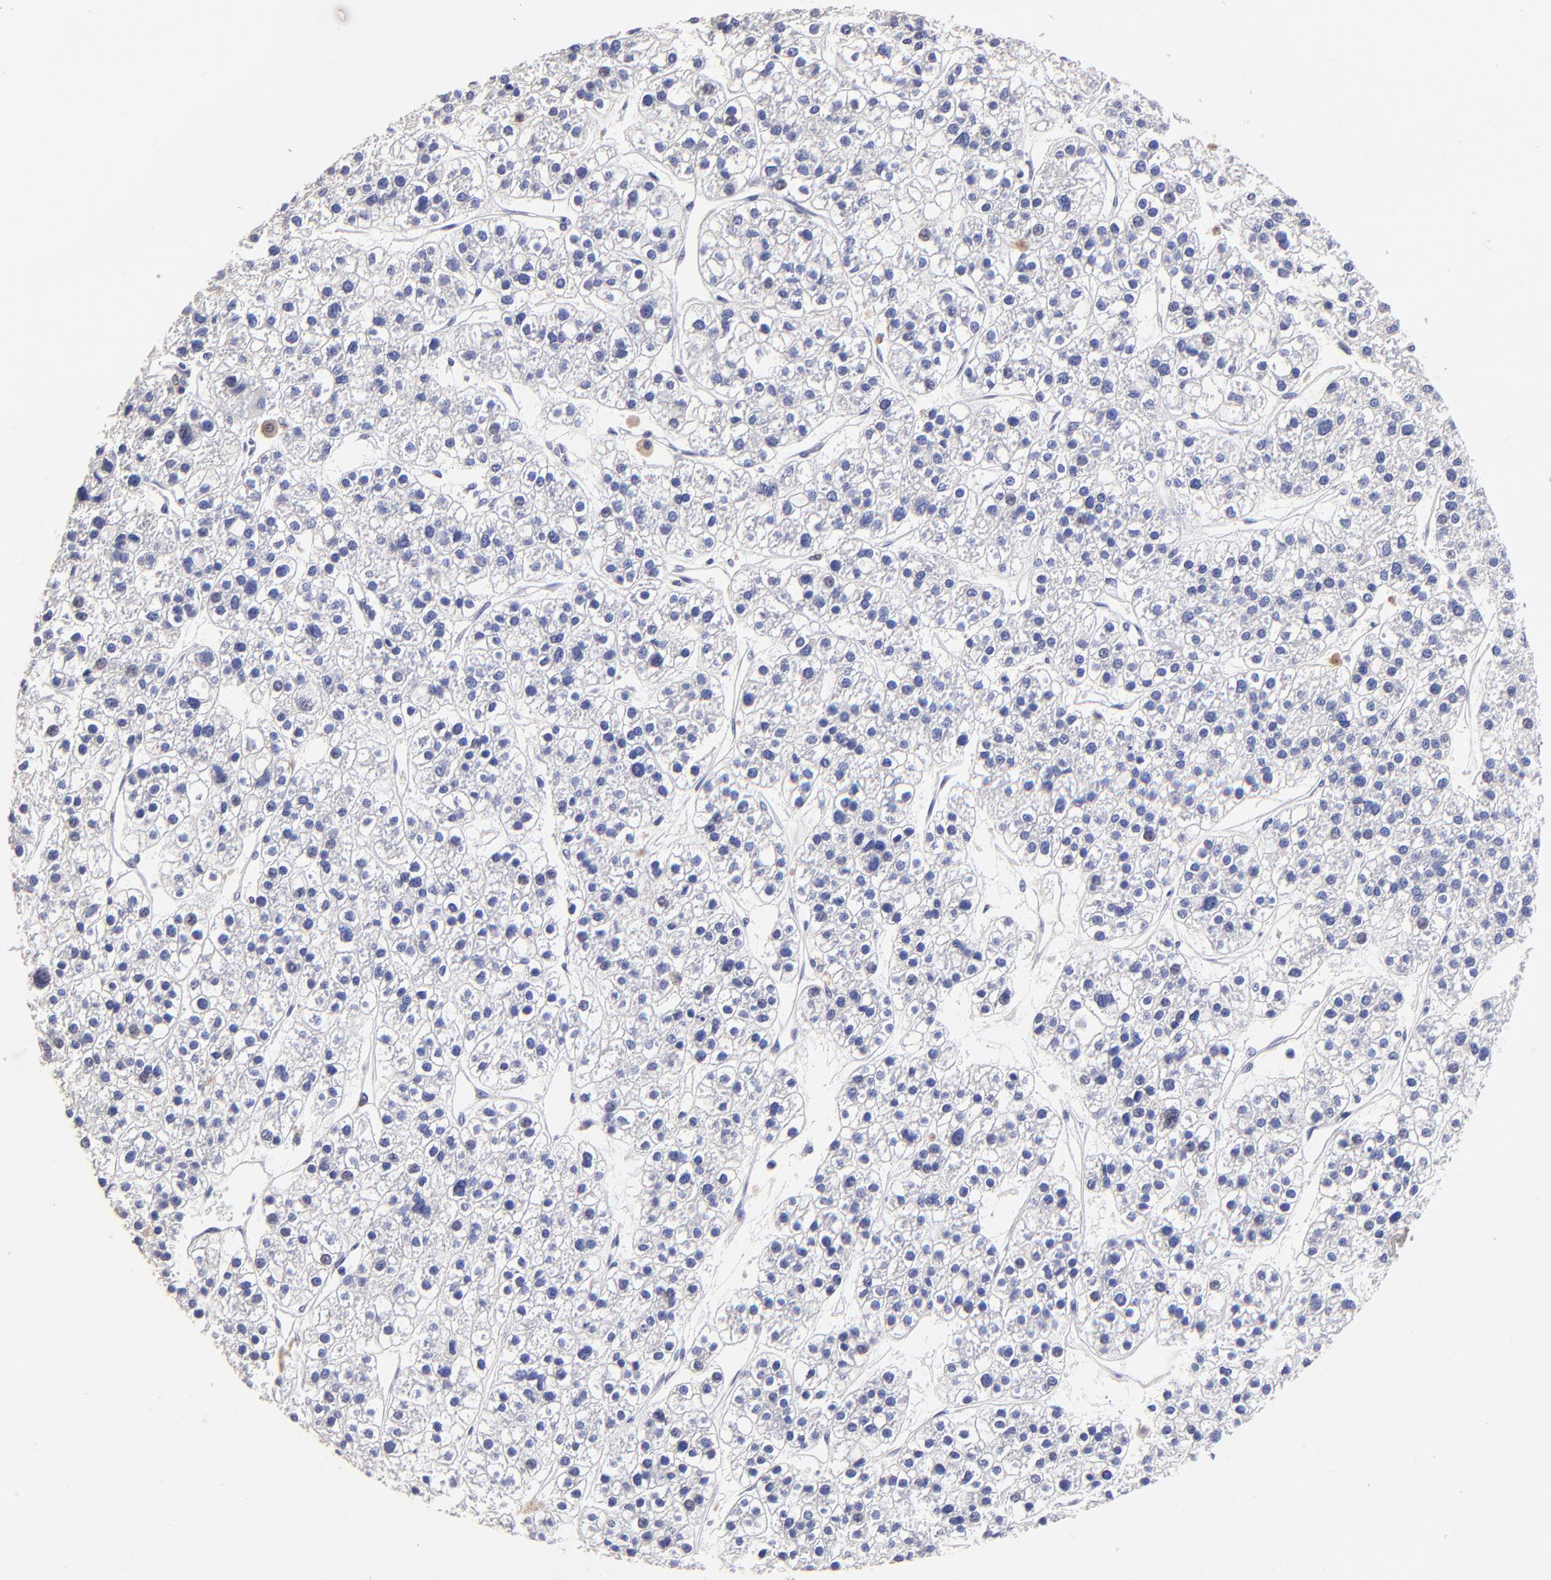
{"staining": {"intensity": "negative", "quantity": "none", "location": "none"}, "tissue": "liver cancer", "cell_type": "Tumor cells", "image_type": "cancer", "snomed": [{"axis": "morphology", "description": "Carcinoma, Hepatocellular, NOS"}, {"axis": "topography", "description": "Liver"}], "caption": "Immunohistochemistry (IHC) of human liver cancer (hepatocellular carcinoma) demonstrates no staining in tumor cells.", "gene": "DNMT1", "patient": {"sex": "female", "age": 85}}